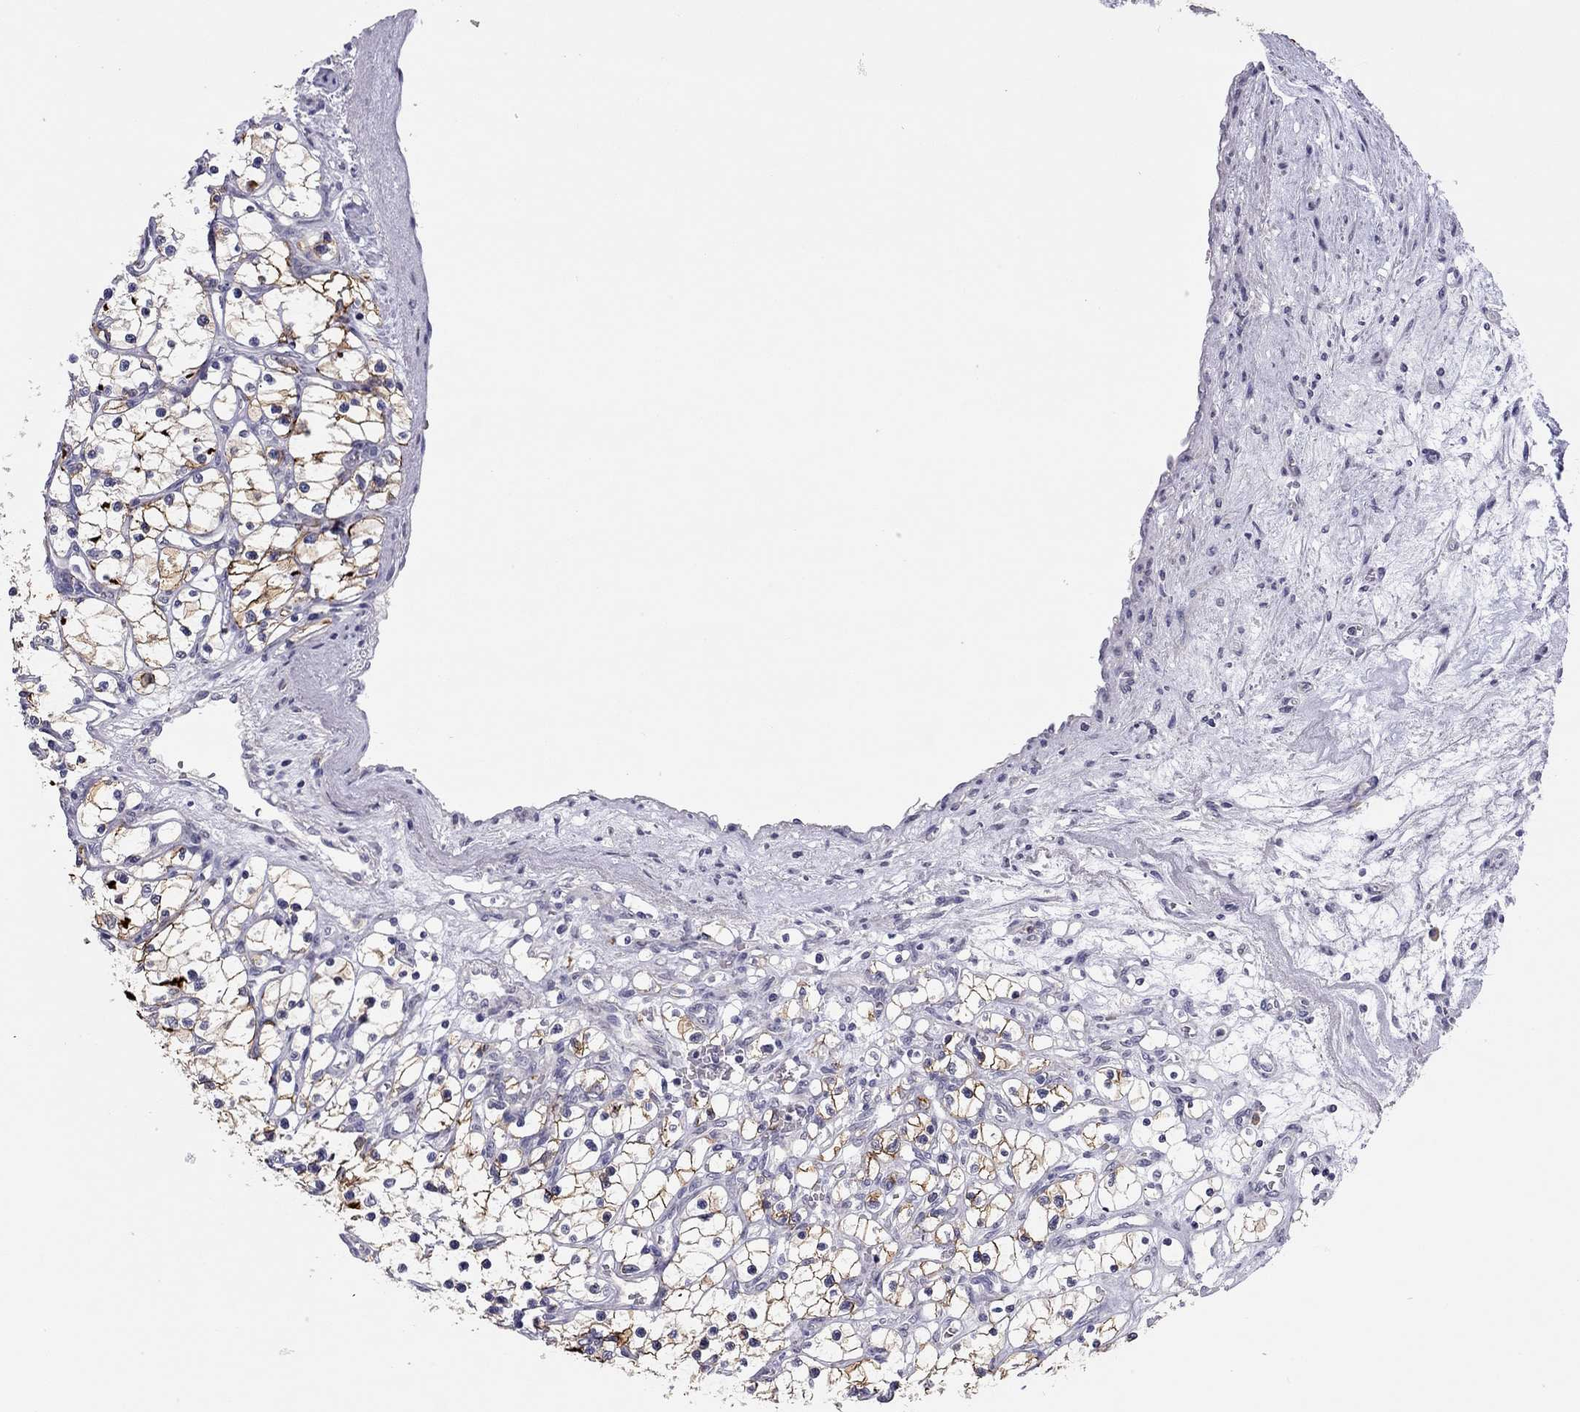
{"staining": {"intensity": "strong", "quantity": "25%-75%", "location": "cytoplasmic/membranous"}, "tissue": "renal cancer", "cell_type": "Tumor cells", "image_type": "cancer", "snomed": [{"axis": "morphology", "description": "Adenocarcinoma, NOS"}, {"axis": "topography", "description": "Kidney"}], "caption": "A high-resolution micrograph shows IHC staining of renal cancer (adenocarcinoma), which displays strong cytoplasmic/membranous staining in about 25%-75% of tumor cells. (DAB IHC, brown staining for protein, blue staining for nuclei).", "gene": "SCARB1", "patient": {"sex": "female", "age": 69}}